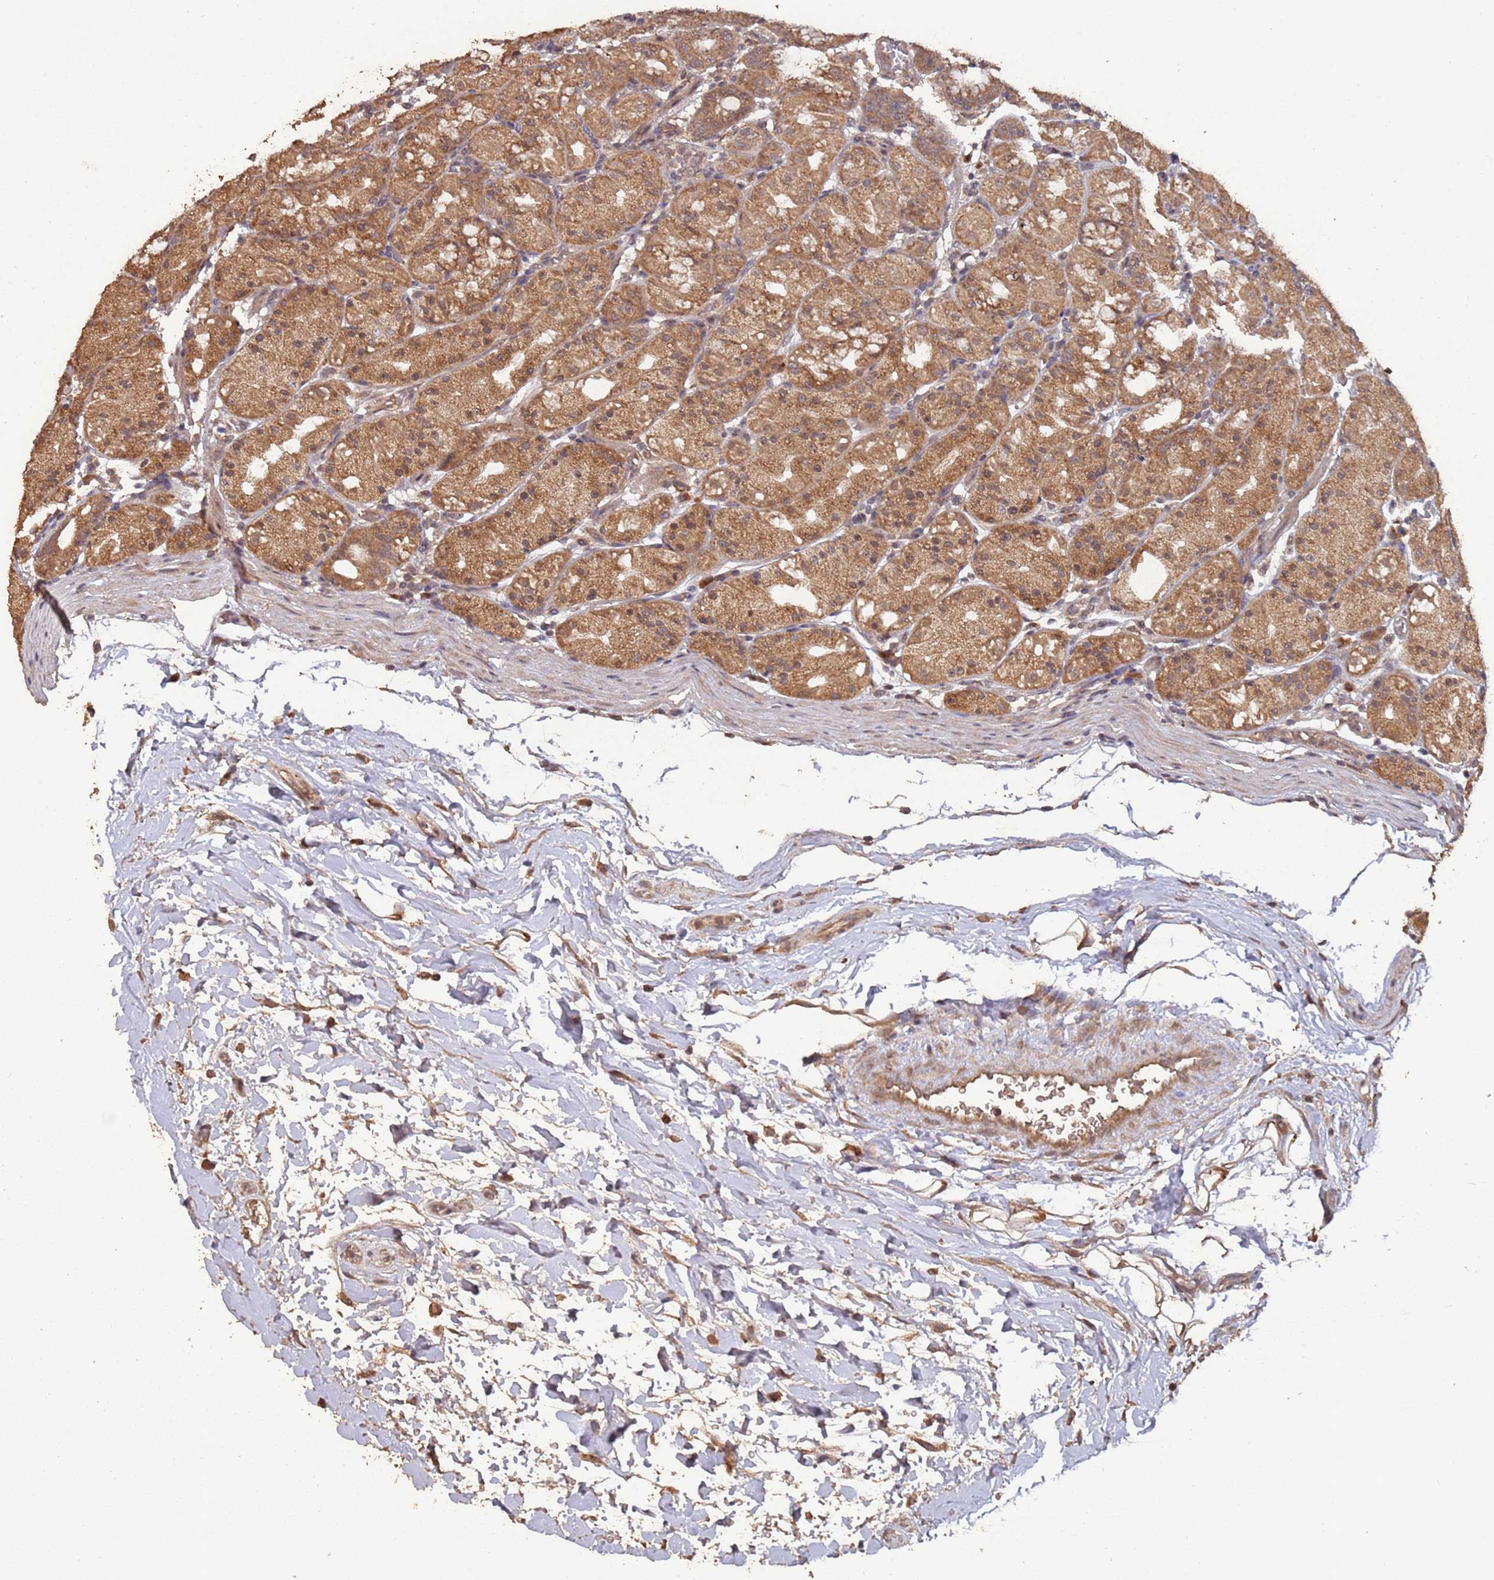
{"staining": {"intensity": "moderate", "quantity": ">75%", "location": "cytoplasmic/membranous"}, "tissue": "stomach", "cell_type": "Glandular cells", "image_type": "normal", "snomed": [{"axis": "morphology", "description": "Normal tissue, NOS"}, {"axis": "topography", "description": "Stomach, upper"}], "caption": "Immunohistochemistry (IHC) (DAB) staining of normal stomach displays moderate cytoplasmic/membranous protein staining in about >75% of glandular cells.", "gene": "FRAT1", "patient": {"sex": "male", "age": 48}}